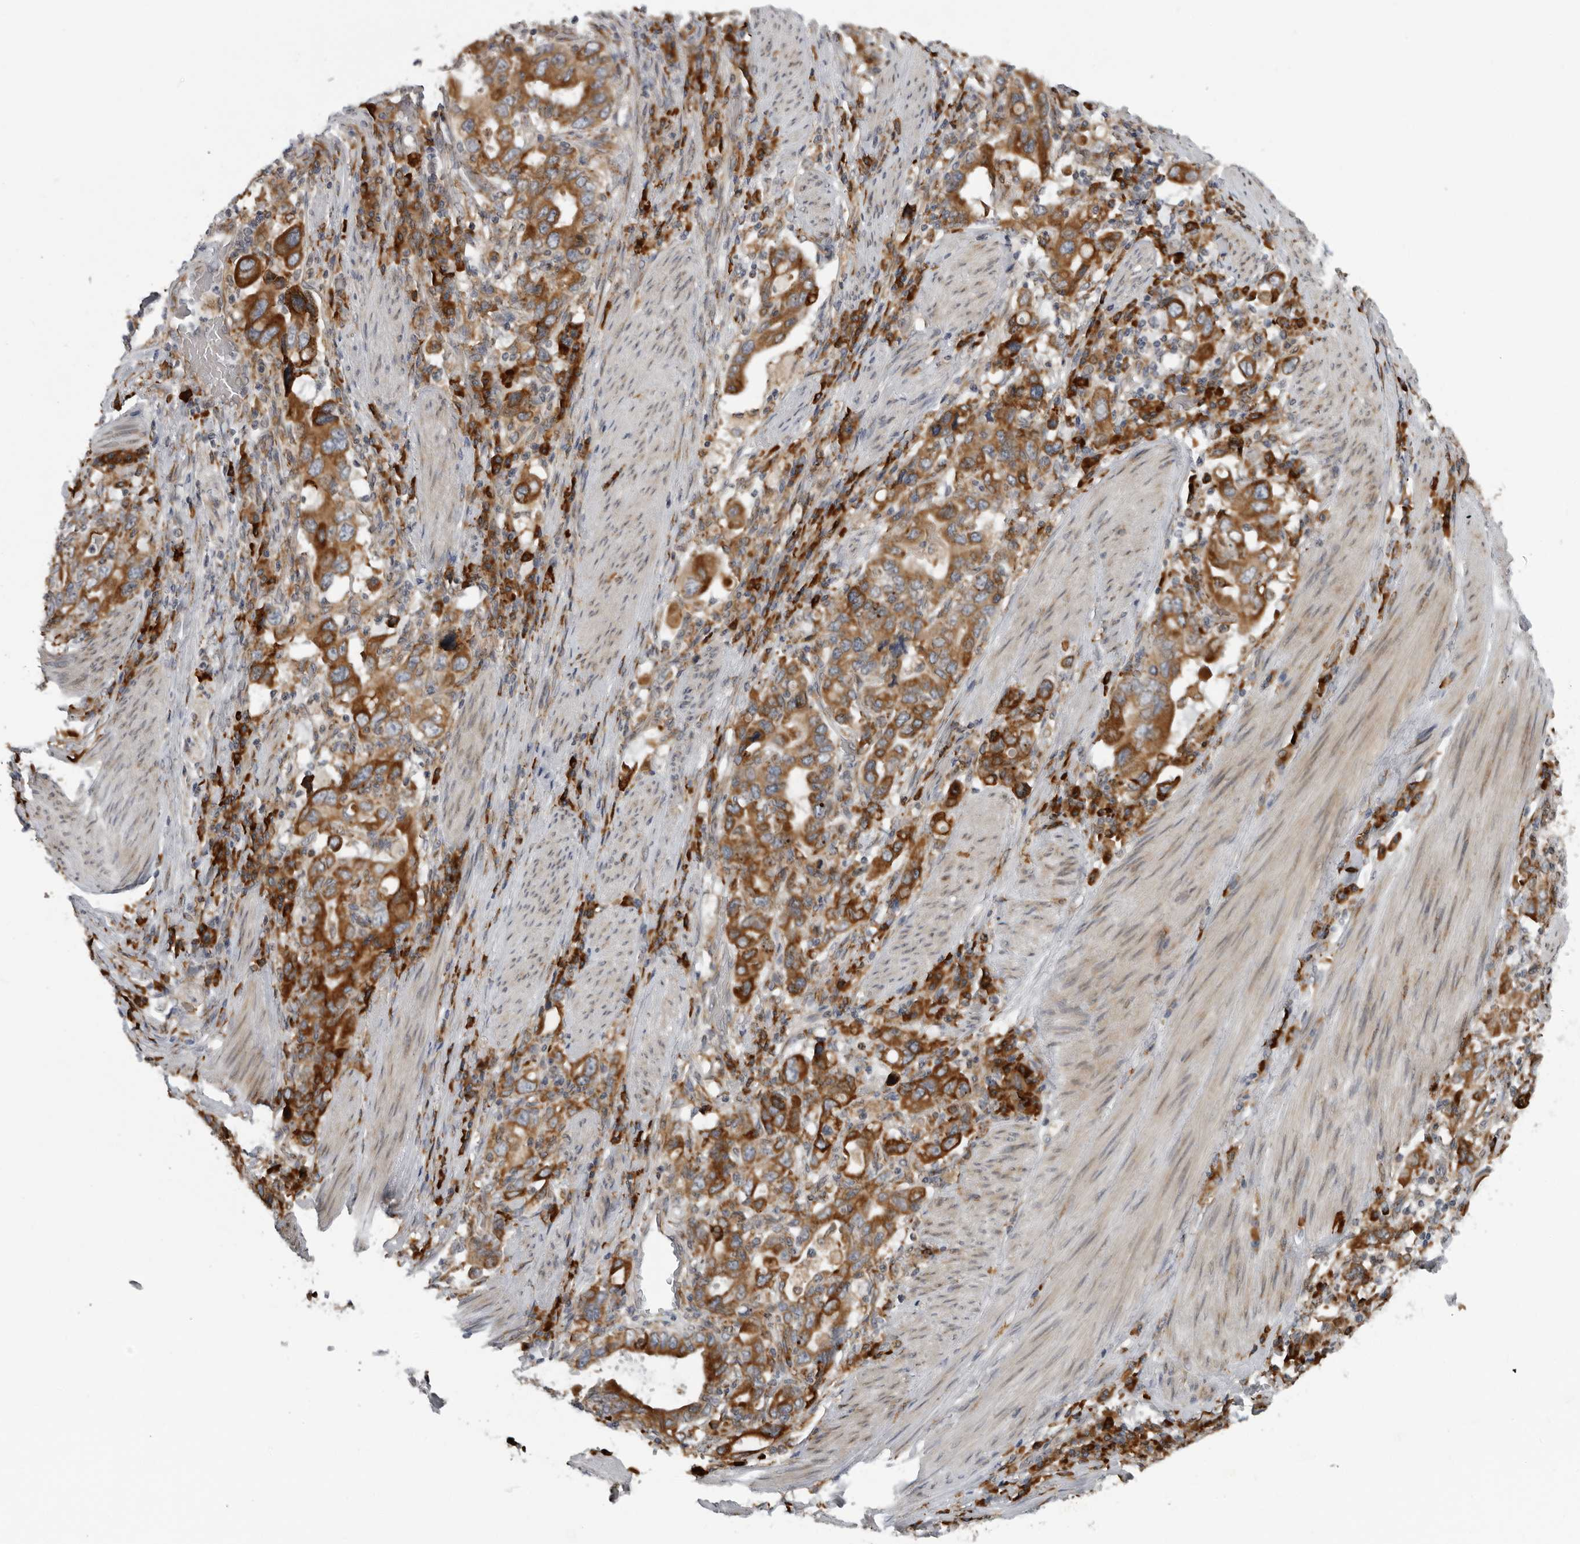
{"staining": {"intensity": "strong", "quantity": ">75%", "location": "cytoplasmic/membranous"}, "tissue": "stomach cancer", "cell_type": "Tumor cells", "image_type": "cancer", "snomed": [{"axis": "morphology", "description": "Adenocarcinoma, NOS"}, {"axis": "topography", "description": "Stomach, upper"}], "caption": "Immunohistochemistry of human adenocarcinoma (stomach) shows high levels of strong cytoplasmic/membranous positivity in about >75% of tumor cells.", "gene": "ALPK2", "patient": {"sex": "male", "age": 62}}